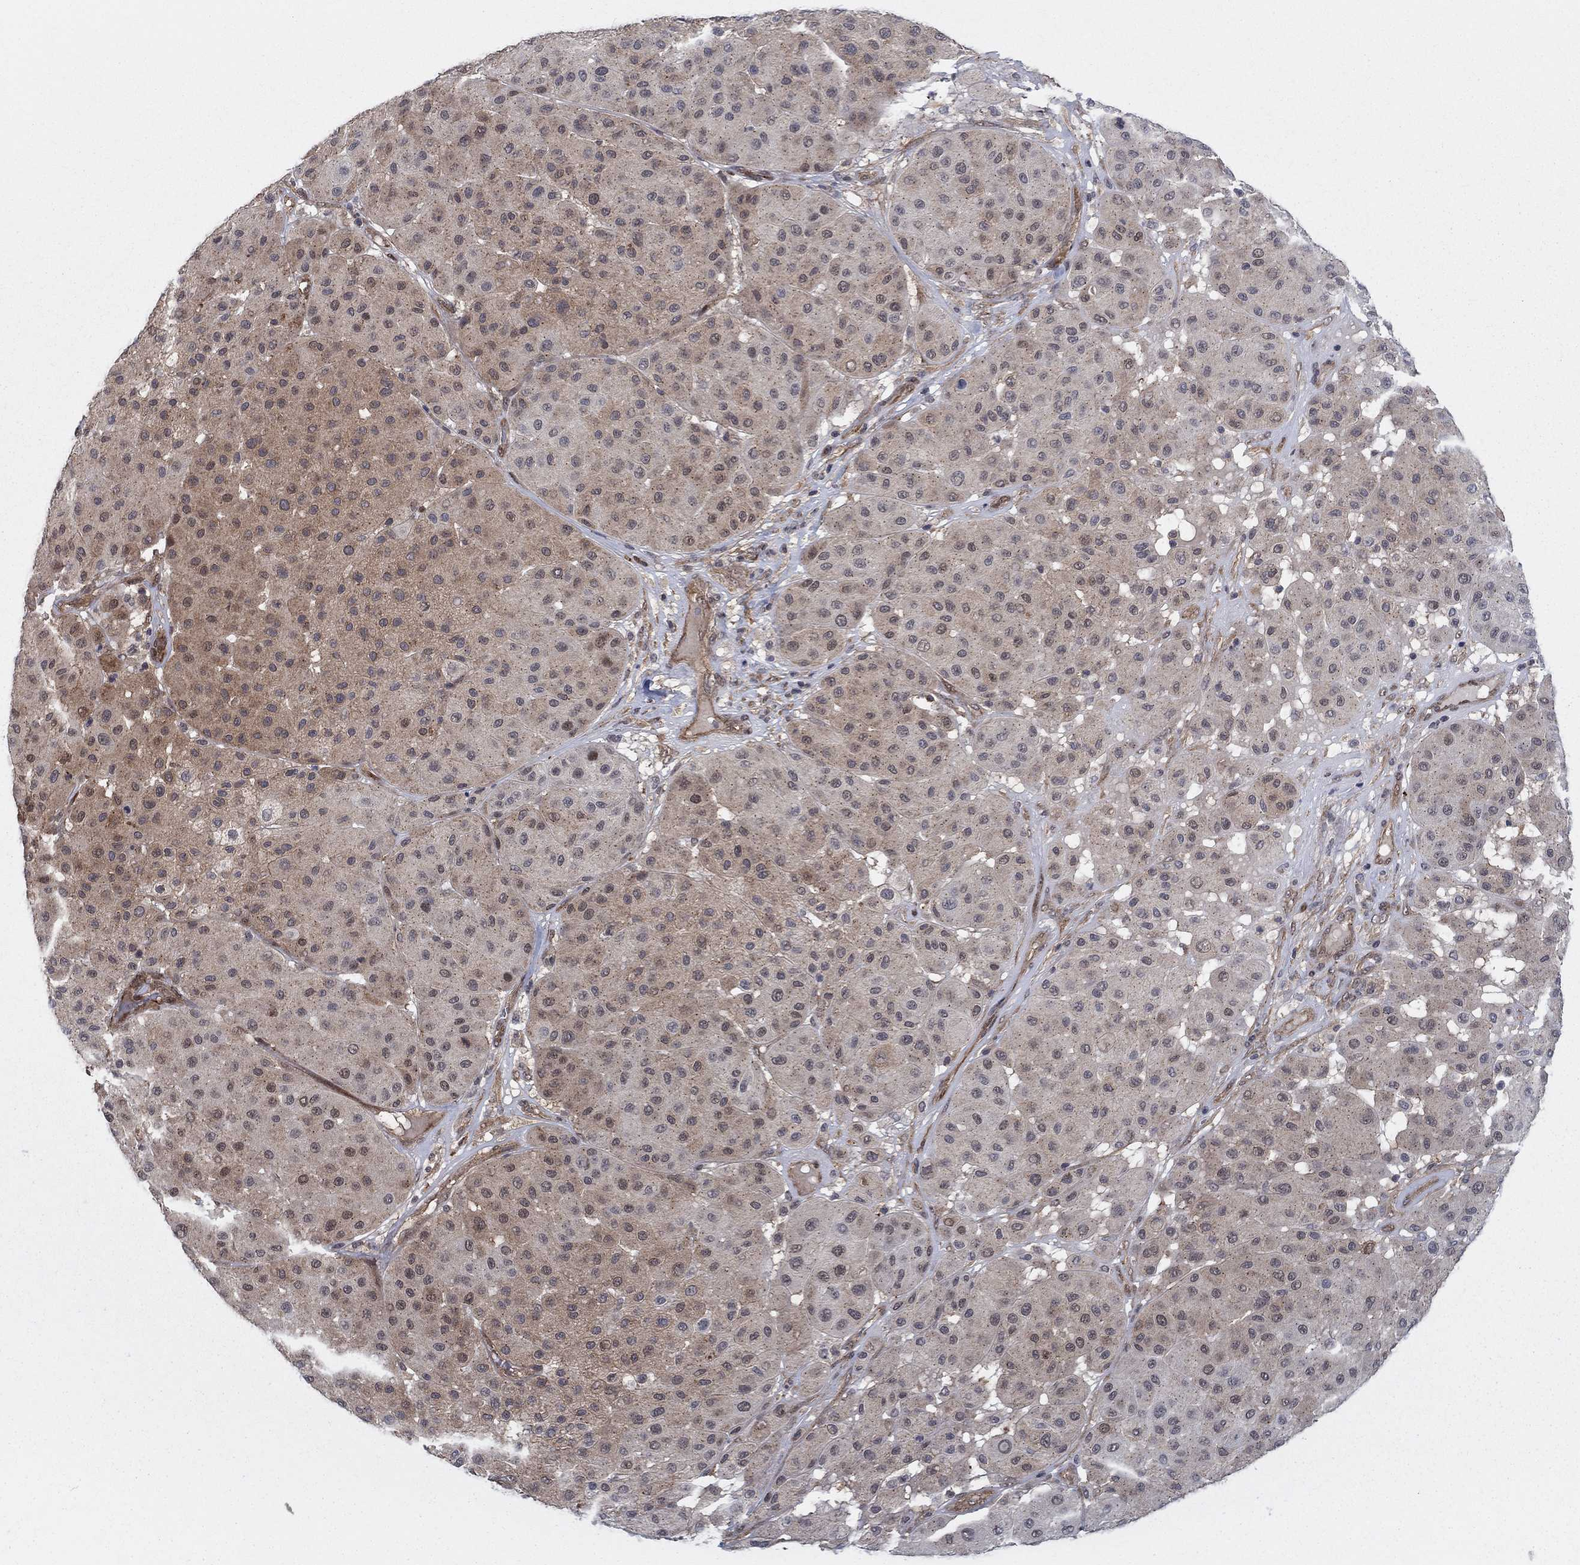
{"staining": {"intensity": "moderate", "quantity": "25%-75%", "location": "cytoplasmic/membranous"}, "tissue": "melanoma", "cell_type": "Tumor cells", "image_type": "cancer", "snomed": [{"axis": "morphology", "description": "Malignant melanoma, Metastatic site"}, {"axis": "topography", "description": "Smooth muscle"}], "caption": "Moderate cytoplasmic/membranous positivity is present in approximately 25%-75% of tumor cells in melanoma.", "gene": "SH3RF1", "patient": {"sex": "male", "age": 41}}